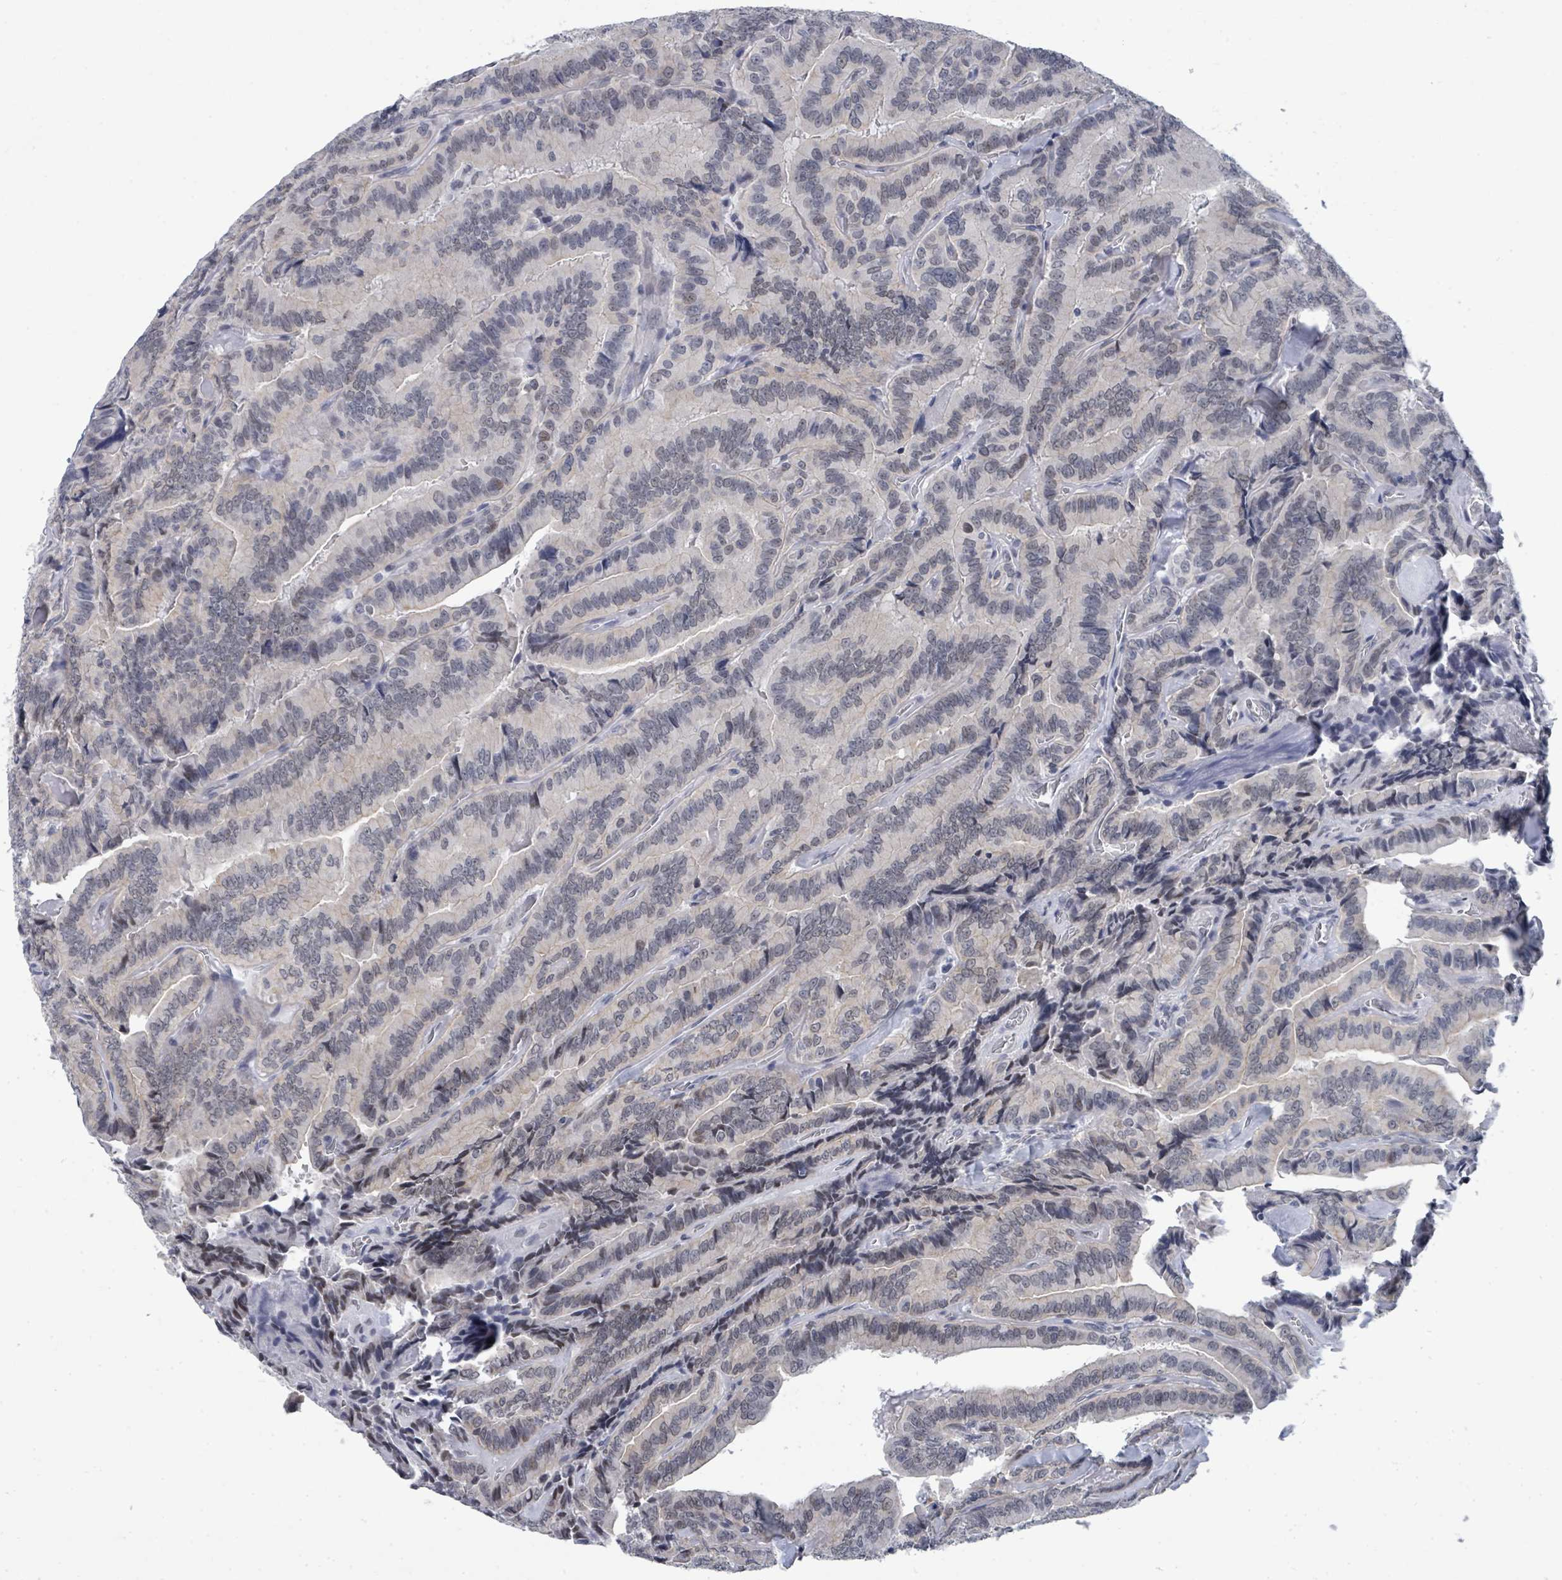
{"staining": {"intensity": "weak", "quantity": "25%-75%", "location": "nuclear"}, "tissue": "thyroid cancer", "cell_type": "Tumor cells", "image_type": "cancer", "snomed": [{"axis": "morphology", "description": "Papillary adenocarcinoma, NOS"}, {"axis": "topography", "description": "Thyroid gland"}], "caption": "Tumor cells reveal low levels of weak nuclear staining in about 25%-75% of cells in human thyroid papillary adenocarcinoma.", "gene": "CT45A5", "patient": {"sex": "male", "age": 61}}